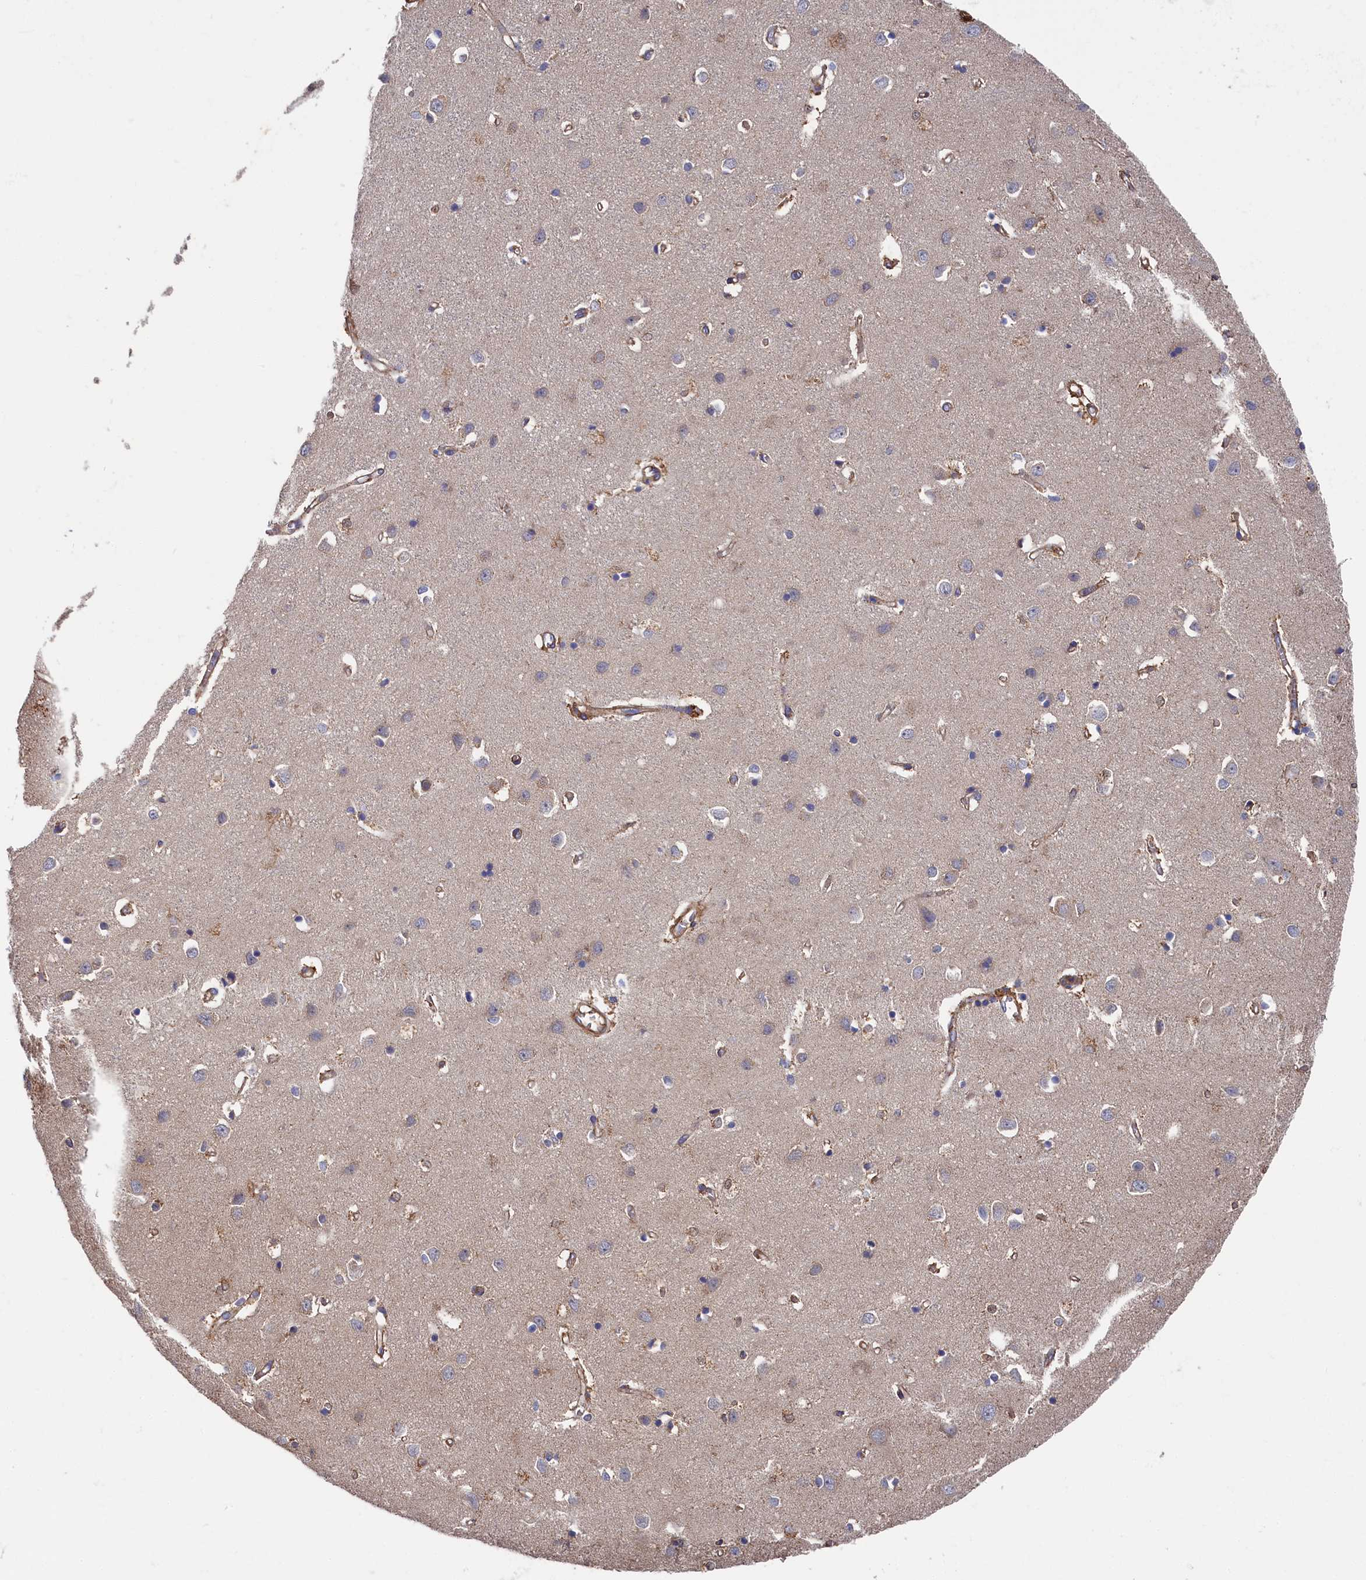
{"staining": {"intensity": "moderate", "quantity": ">75%", "location": "cytoplasmic/membranous"}, "tissue": "cerebral cortex", "cell_type": "Endothelial cells", "image_type": "normal", "snomed": [{"axis": "morphology", "description": "Normal tissue, NOS"}, {"axis": "topography", "description": "Cerebral cortex"}], "caption": "The photomicrograph displays immunohistochemical staining of normal cerebral cortex. There is moderate cytoplasmic/membranous expression is present in about >75% of endothelial cells.", "gene": "LDHD", "patient": {"sex": "female", "age": 64}}